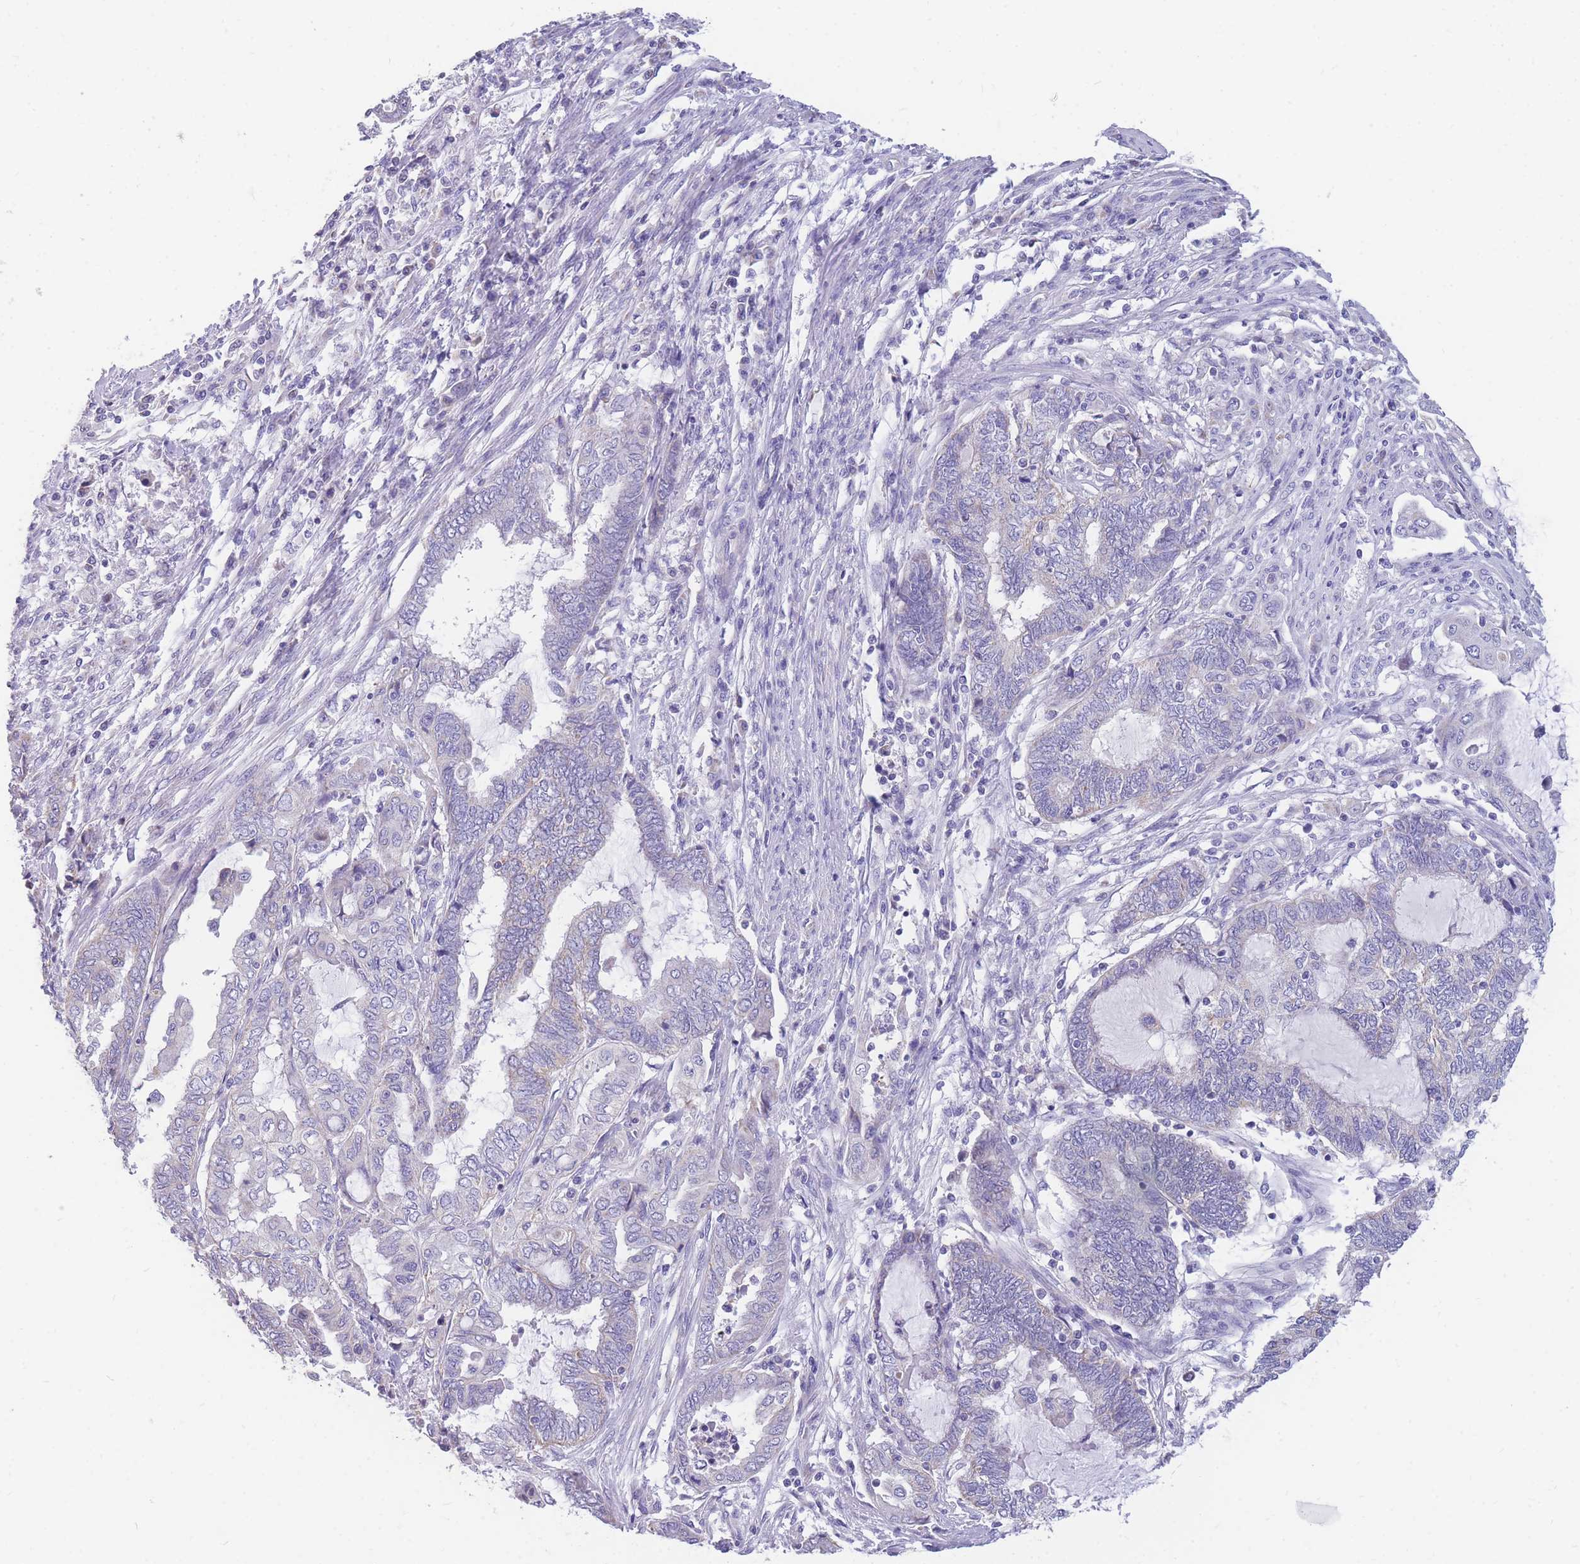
{"staining": {"intensity": "negative", "quantity": "none", "location": "none"}, "tissue": "endometrial cancer", "cell_type": "Tumor cells", "image_type": "cancer", "snomed": [{"axis": "morphology", "description": "Adenocarcinoma, NOS"}, {"axis": "topography", "description": "Uterus"}, {"axis": "topography", "description": "Endometrium"}], "caption": "The histopathology image shows no staining of tumor cells in endometrial cancer (adenocarcinoma).", "gene": "DHRS11", "patient": {"sex": "female", "age": 70}}